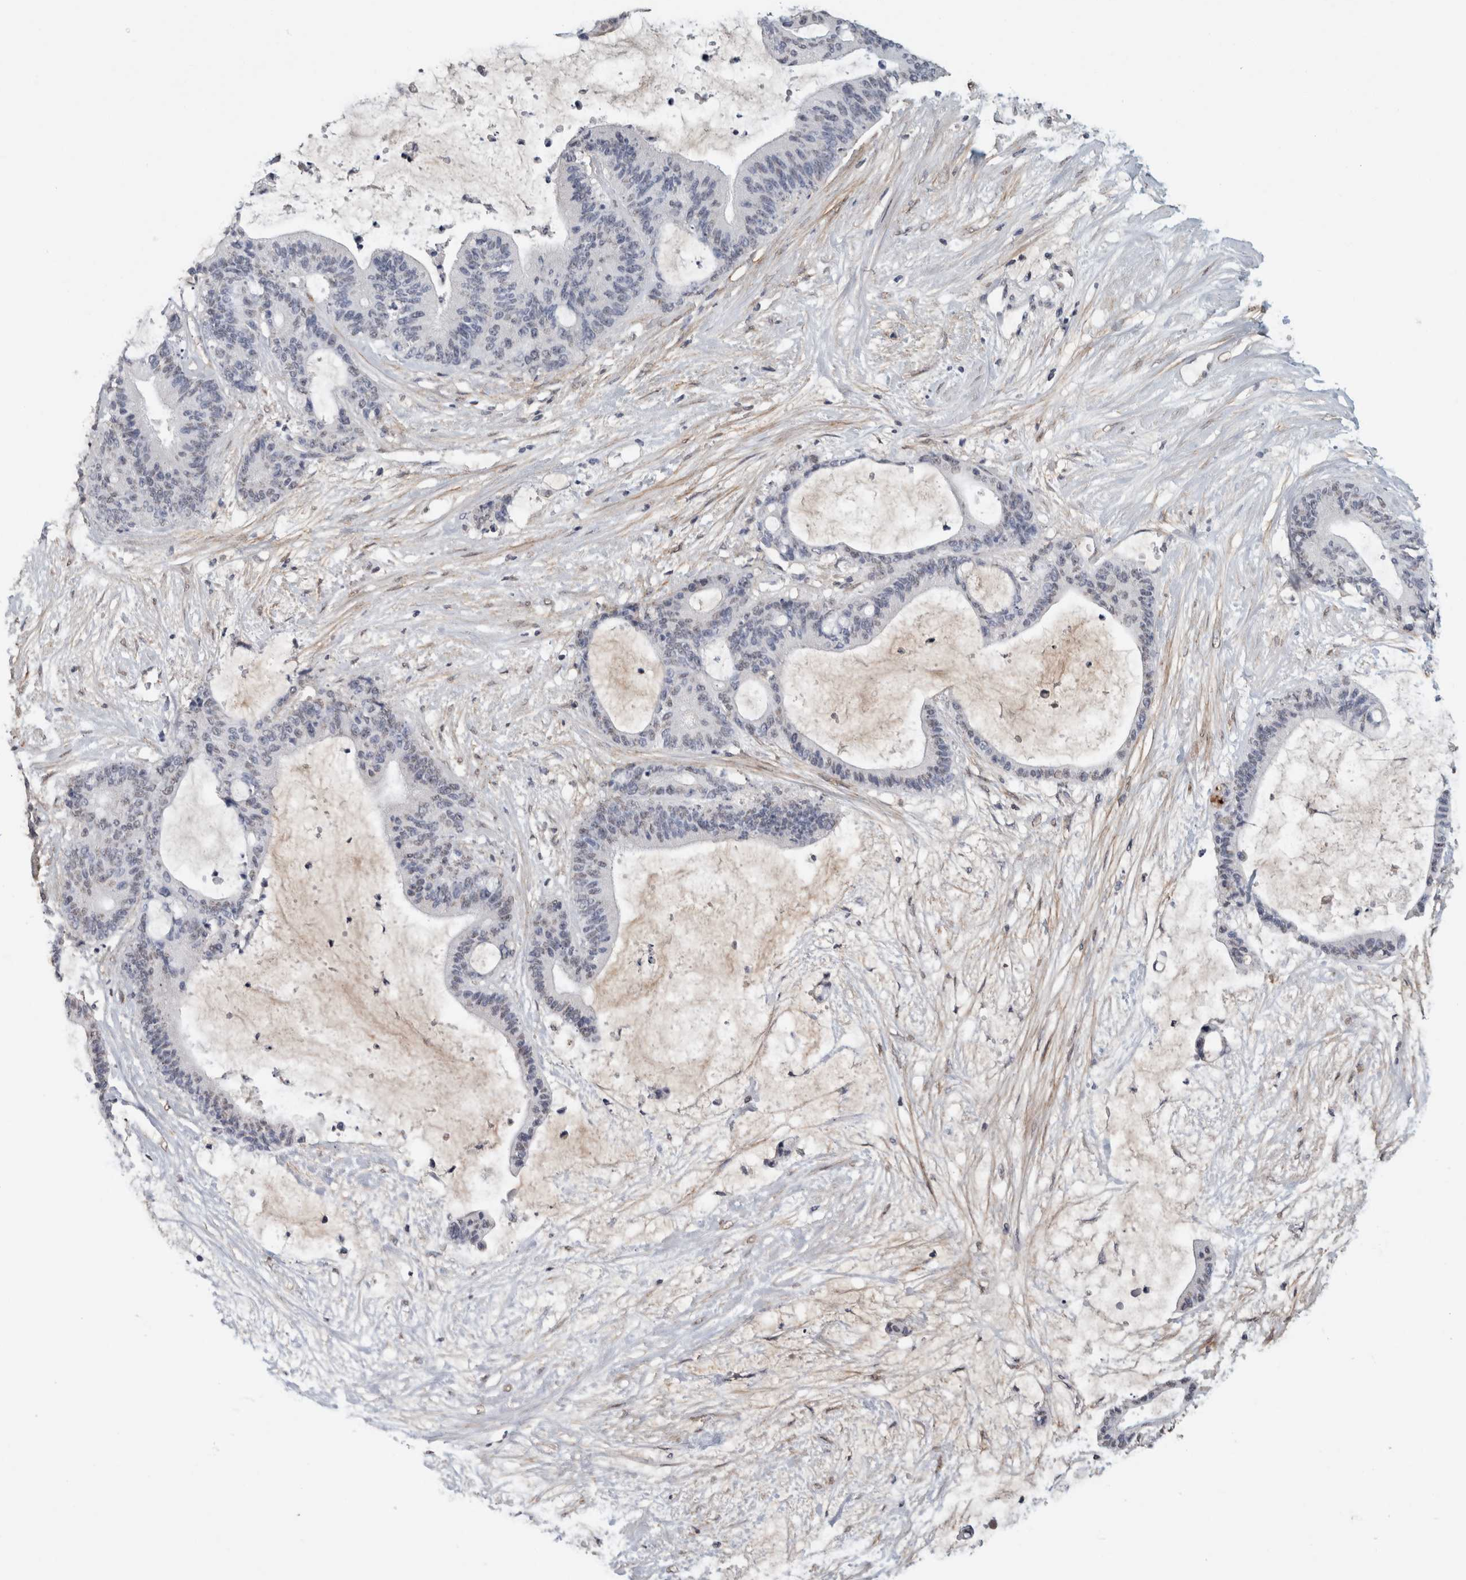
{"staining": {"intensity": "negative", "quantity": "none", "location": "none"}, "tissue": "liver cancer", "cell_type": "Tumor cells", "image_type": "cancer", "snomed": [{"axis": "morphology", "description": "Cholangiocarcinoma"}, {"axis": "topography", "description": "Liver"}], "caption": "An immunohistochemistry (IHC) image of liver cholangiocarcinoma is shown. There is no staining in tumor cells of liver cholangiocarcinoma.", "gene": "LTBP1", "patient": {"sex": "female", "age": 73}}